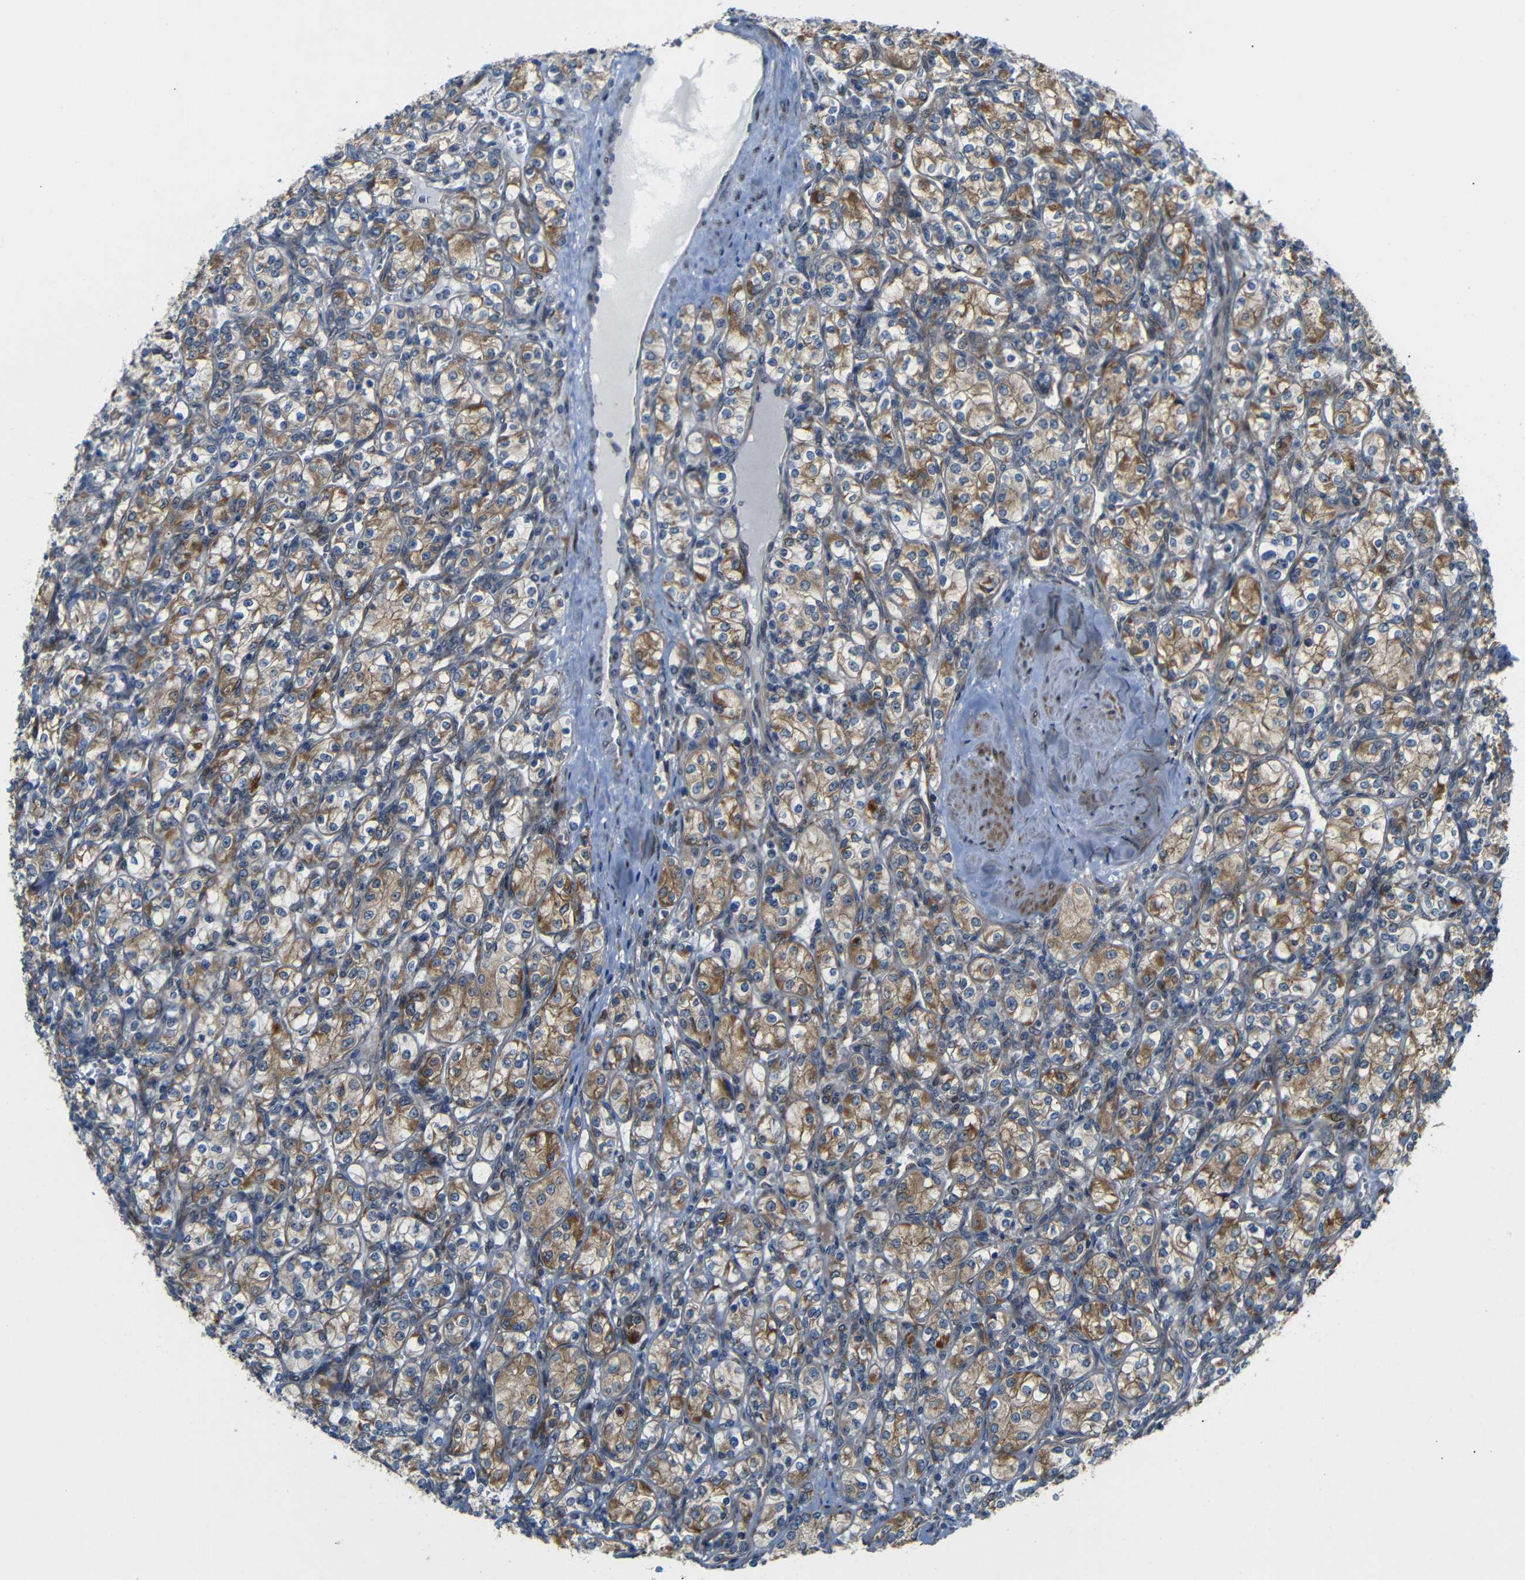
{"staining": {"intensity": "moderate", "quantity": ">75%", "location": "cytoplasmic/membranous"}, "tissue": "renal cancer", "cell_type": "Tumor cells", "image_type": "cancer", "snomed": [{"axis": "morphology", "description": "Adenocarcinoma, NOS"}, {"axis": "topography", "description": "Kidney"}], "caption": "IHC photomicrograph of human renal adenocarcinoma stained for a protein (brown), which reveals medium levels of moderate cytoplasmic/membranous staining in about >75% of tumor cells.", "gene": "P3H2", "patient": {"sex": "male", "age": 77}}